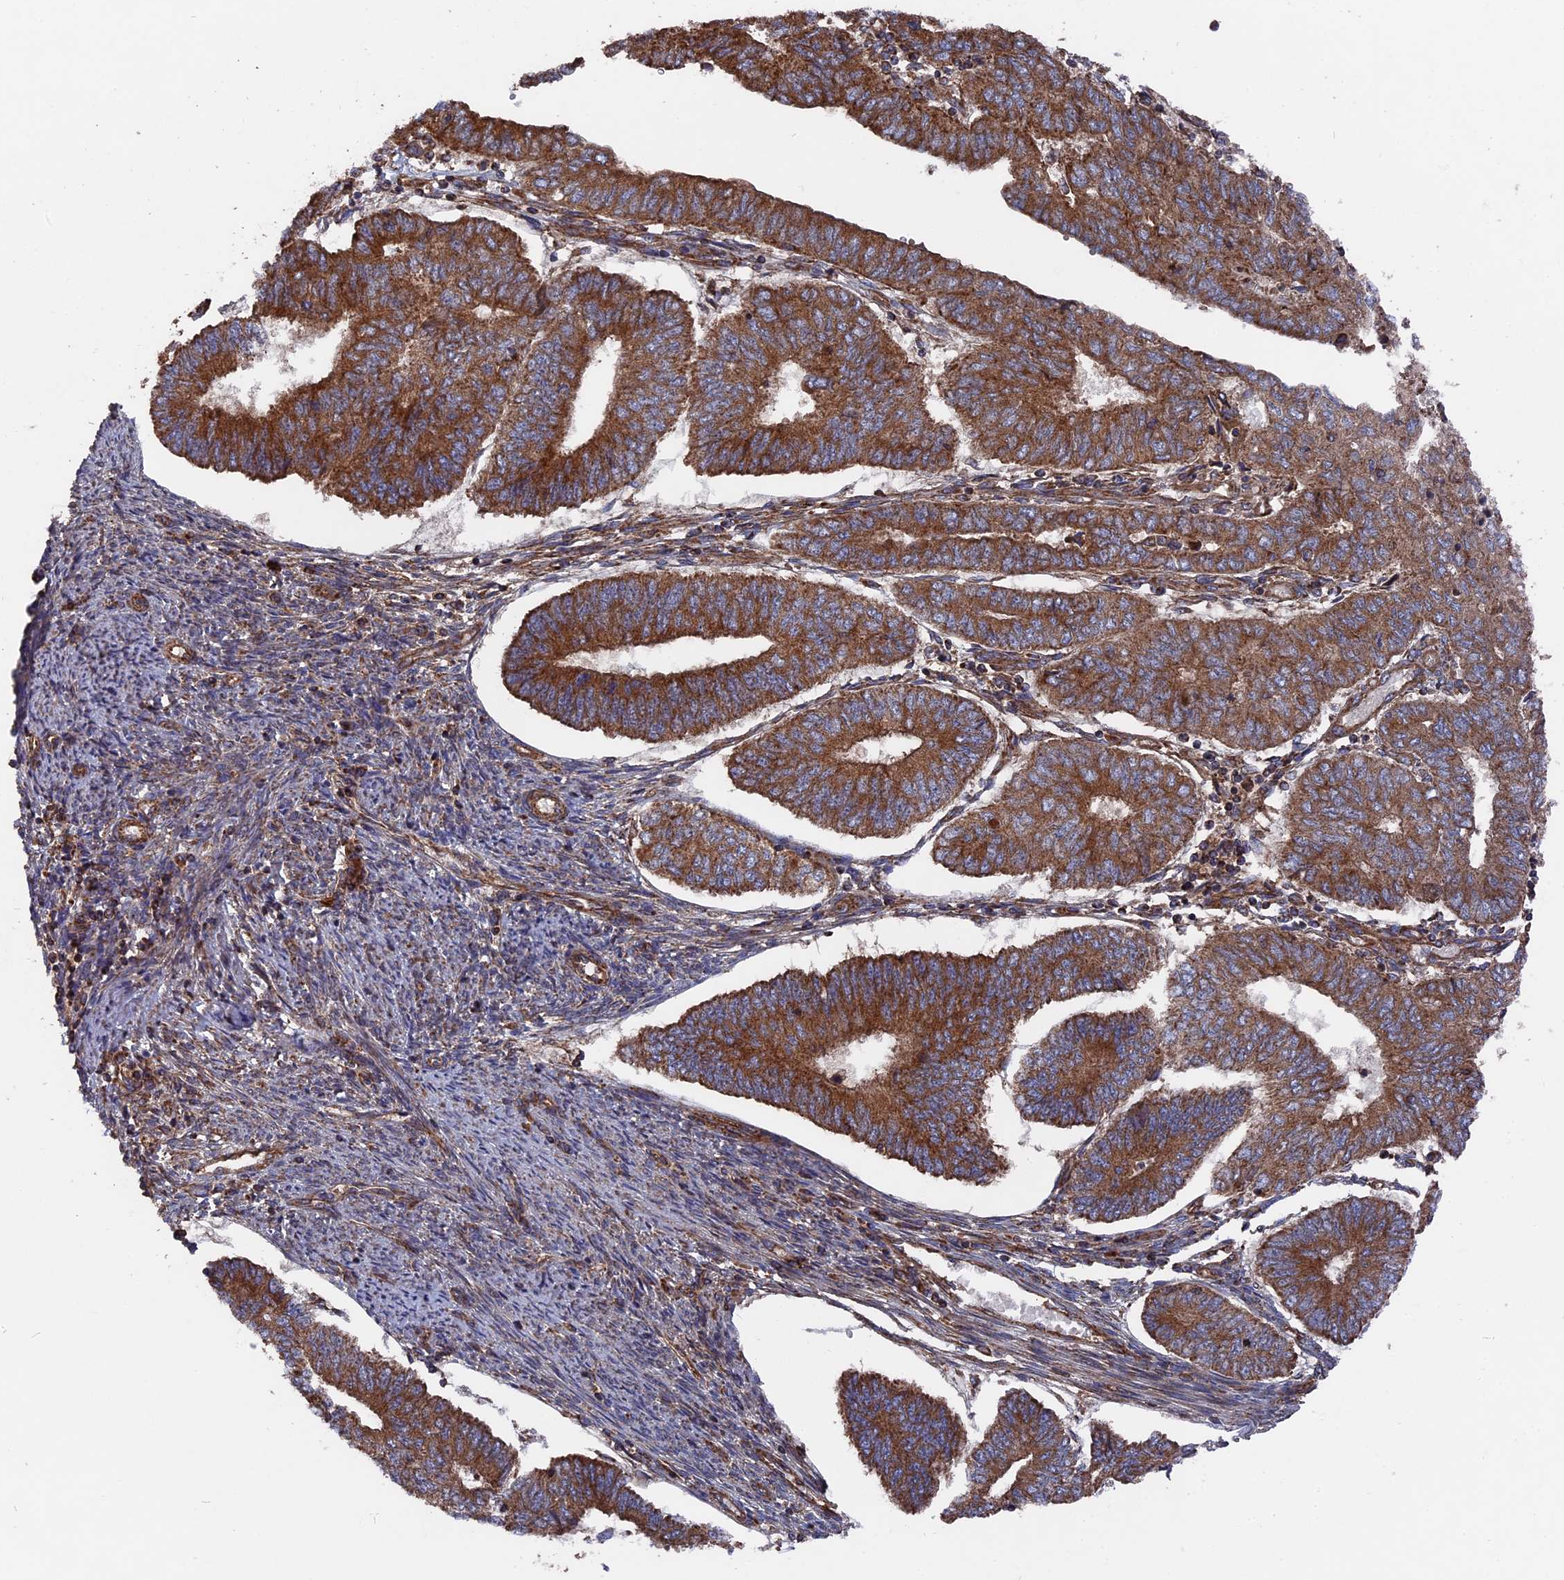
{"staining": {"intensity": "strong", "quantity": ">75%", "location": "cytoplasmic/membranous"}, "tissue": "endometrial cancer", "cell_type": "Tumor cells", "image_type": "cancer", "snomed": [{"axis": "morphology", "description": "Adenocarcinoma, NOS"}, {"axis": "topography", "description": "Endometrium"}], "caption": "Immunohistochemistry of human endometrial cancer reveals high levels of strong cytoplasmic/membranous staining in about >75% of tumor cells.", "gene": "TELO2", "patient": {"sex": "female", "age": 68}}